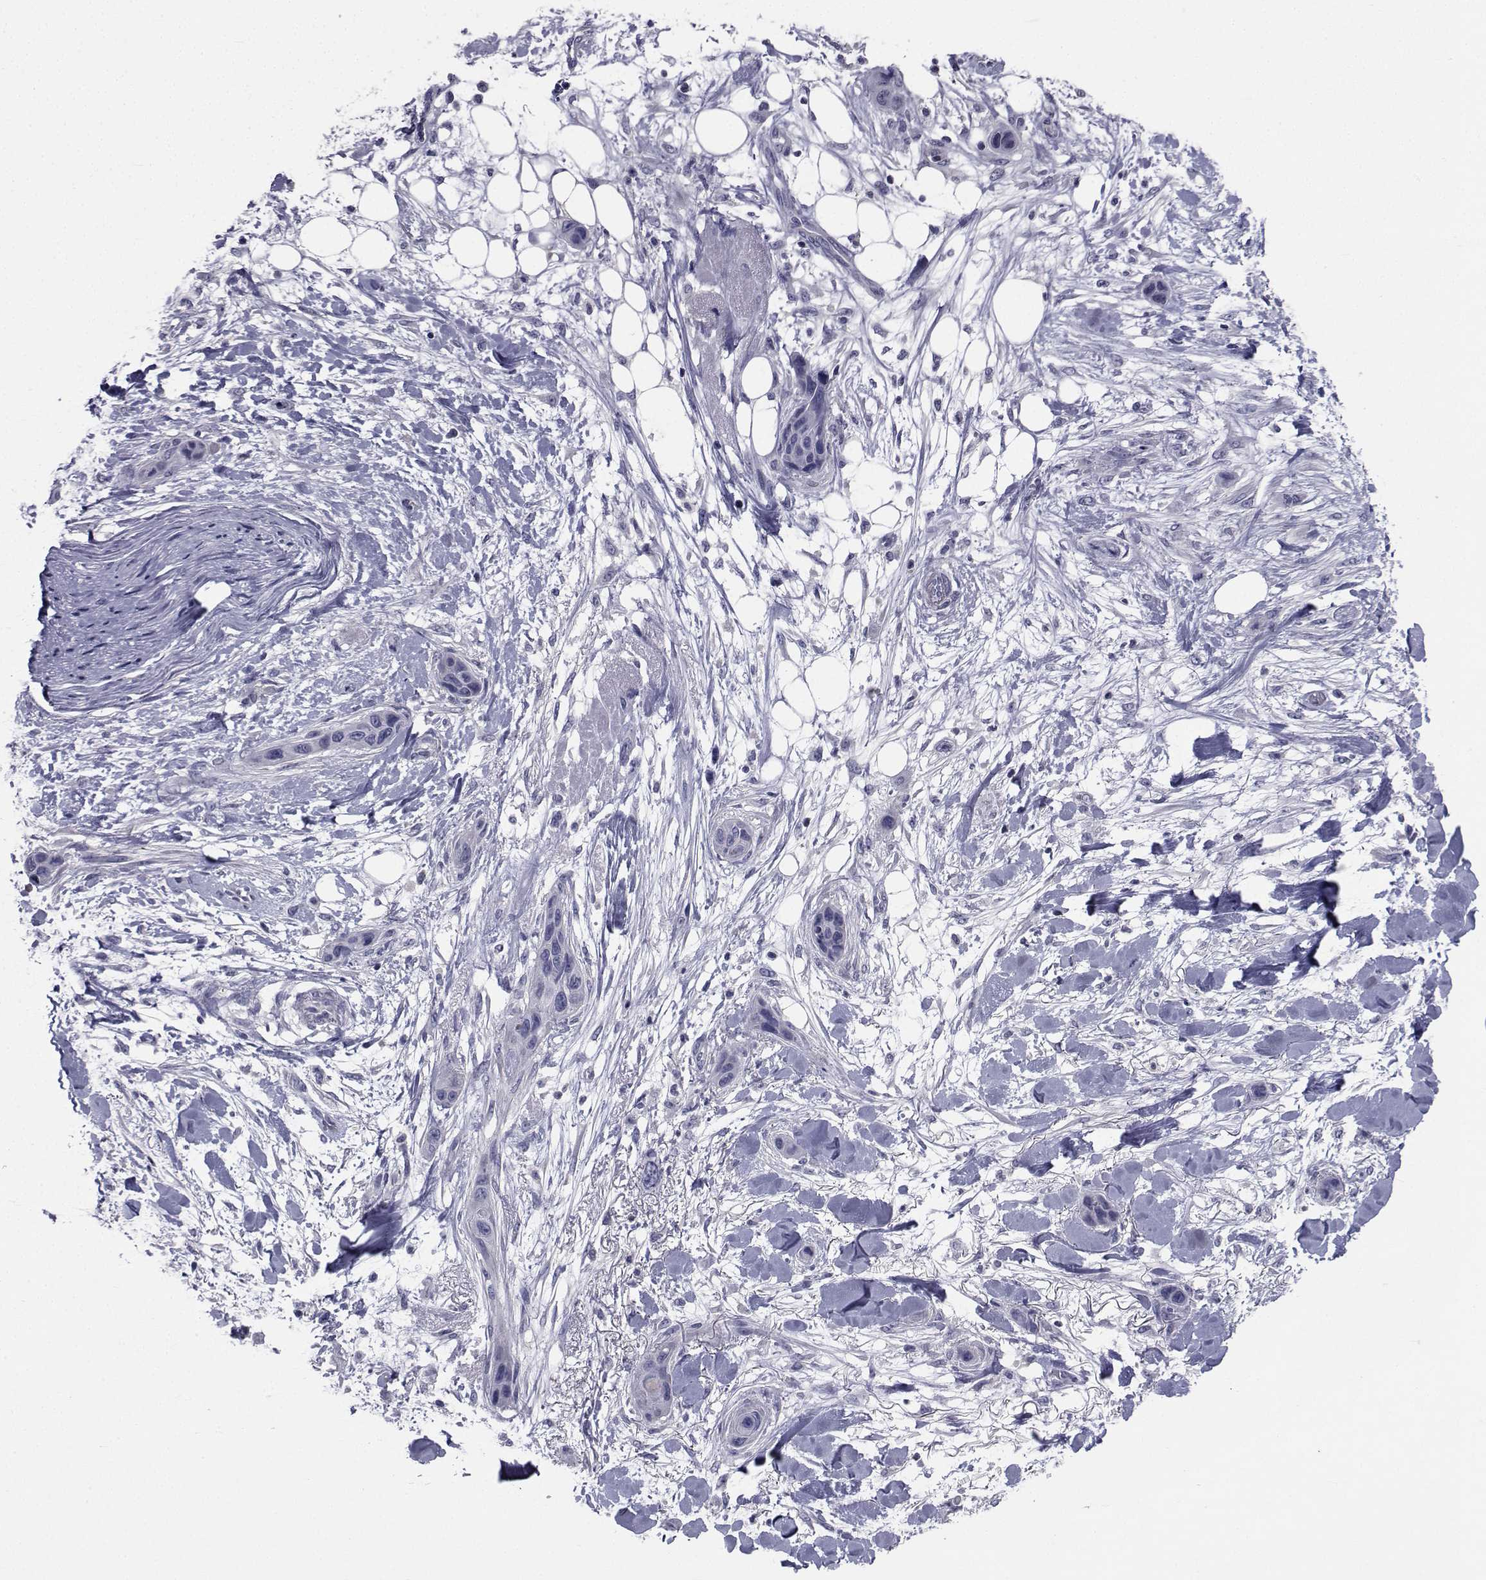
{"staining": {"intensity": "negative", "quantity": "none", "location": "none"}, "tissue": "skin cancer", "cell_type": "Tumor cells", "image_type": "cancer", "snomed": [{"axis": "morphology", "description": "Squamous cell carcinoma, NOS"}, {"axis": "topography", "description": "Skin"}], "caption": "This is an immunohistochemistry (IHC) image of squamous cell carcinoma (skin). There is no positivity in tumor cells.", "gene": "CHRNA1", "patient": {"sex": "male", "age": 79}}